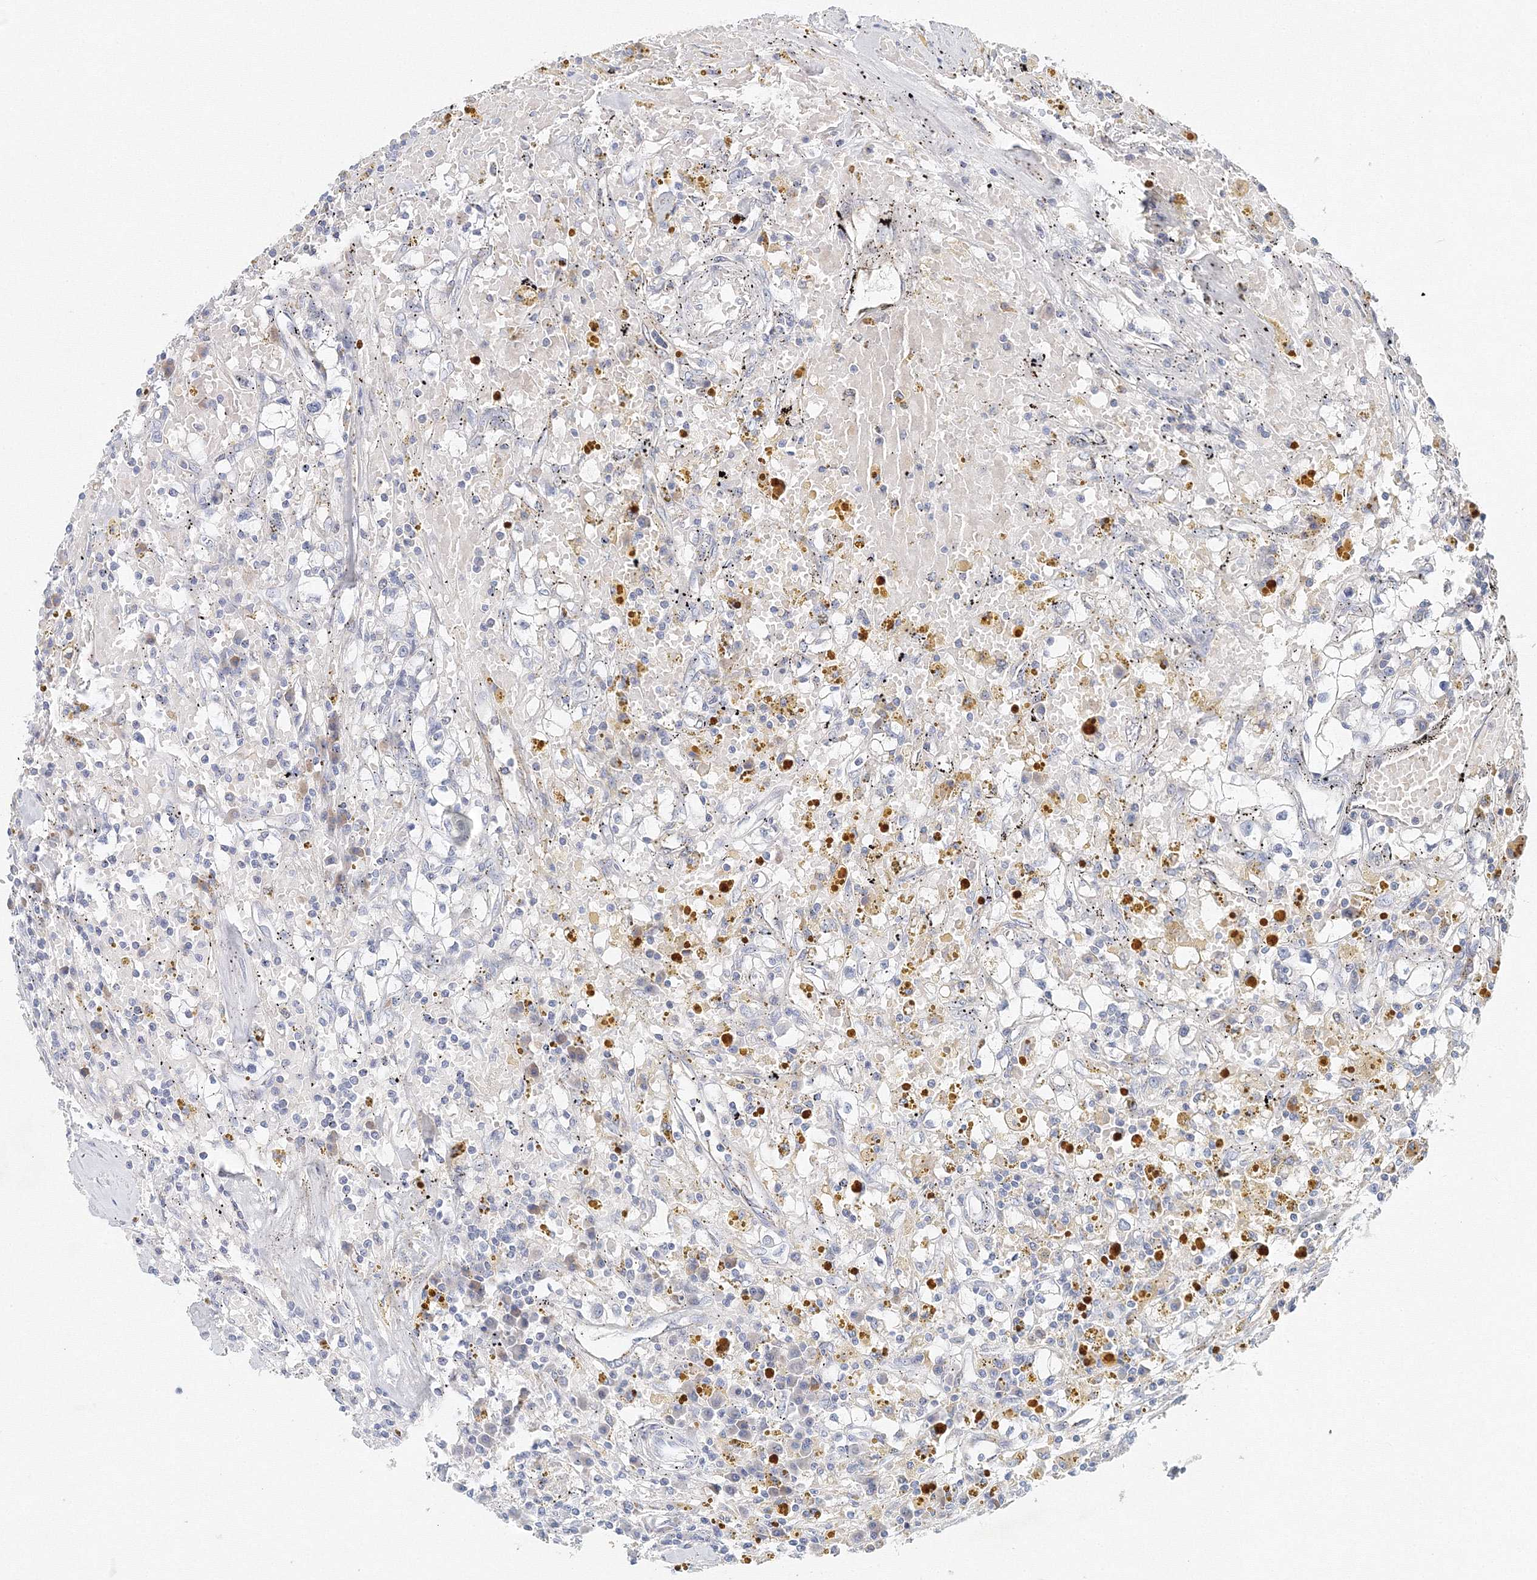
{"staining": {"intensity": "negative", "quantity": "none", "location": "none"}, "tissue": "renal cancer", "cell_type": "Tumor cells", "image_type": "cancer", "snomed": [{"axis": "morphology", "description": "Adenocarcinoma, NOS"}, {"axis": "topography", "description": "Kidney"}], "caption": "Histopathology image shows no protein positivity in tumor cells of renal cancer (adenocarcinoma) tissue.", "gene": "WDR49", "patient": {"sex": "male", "age": 56}}